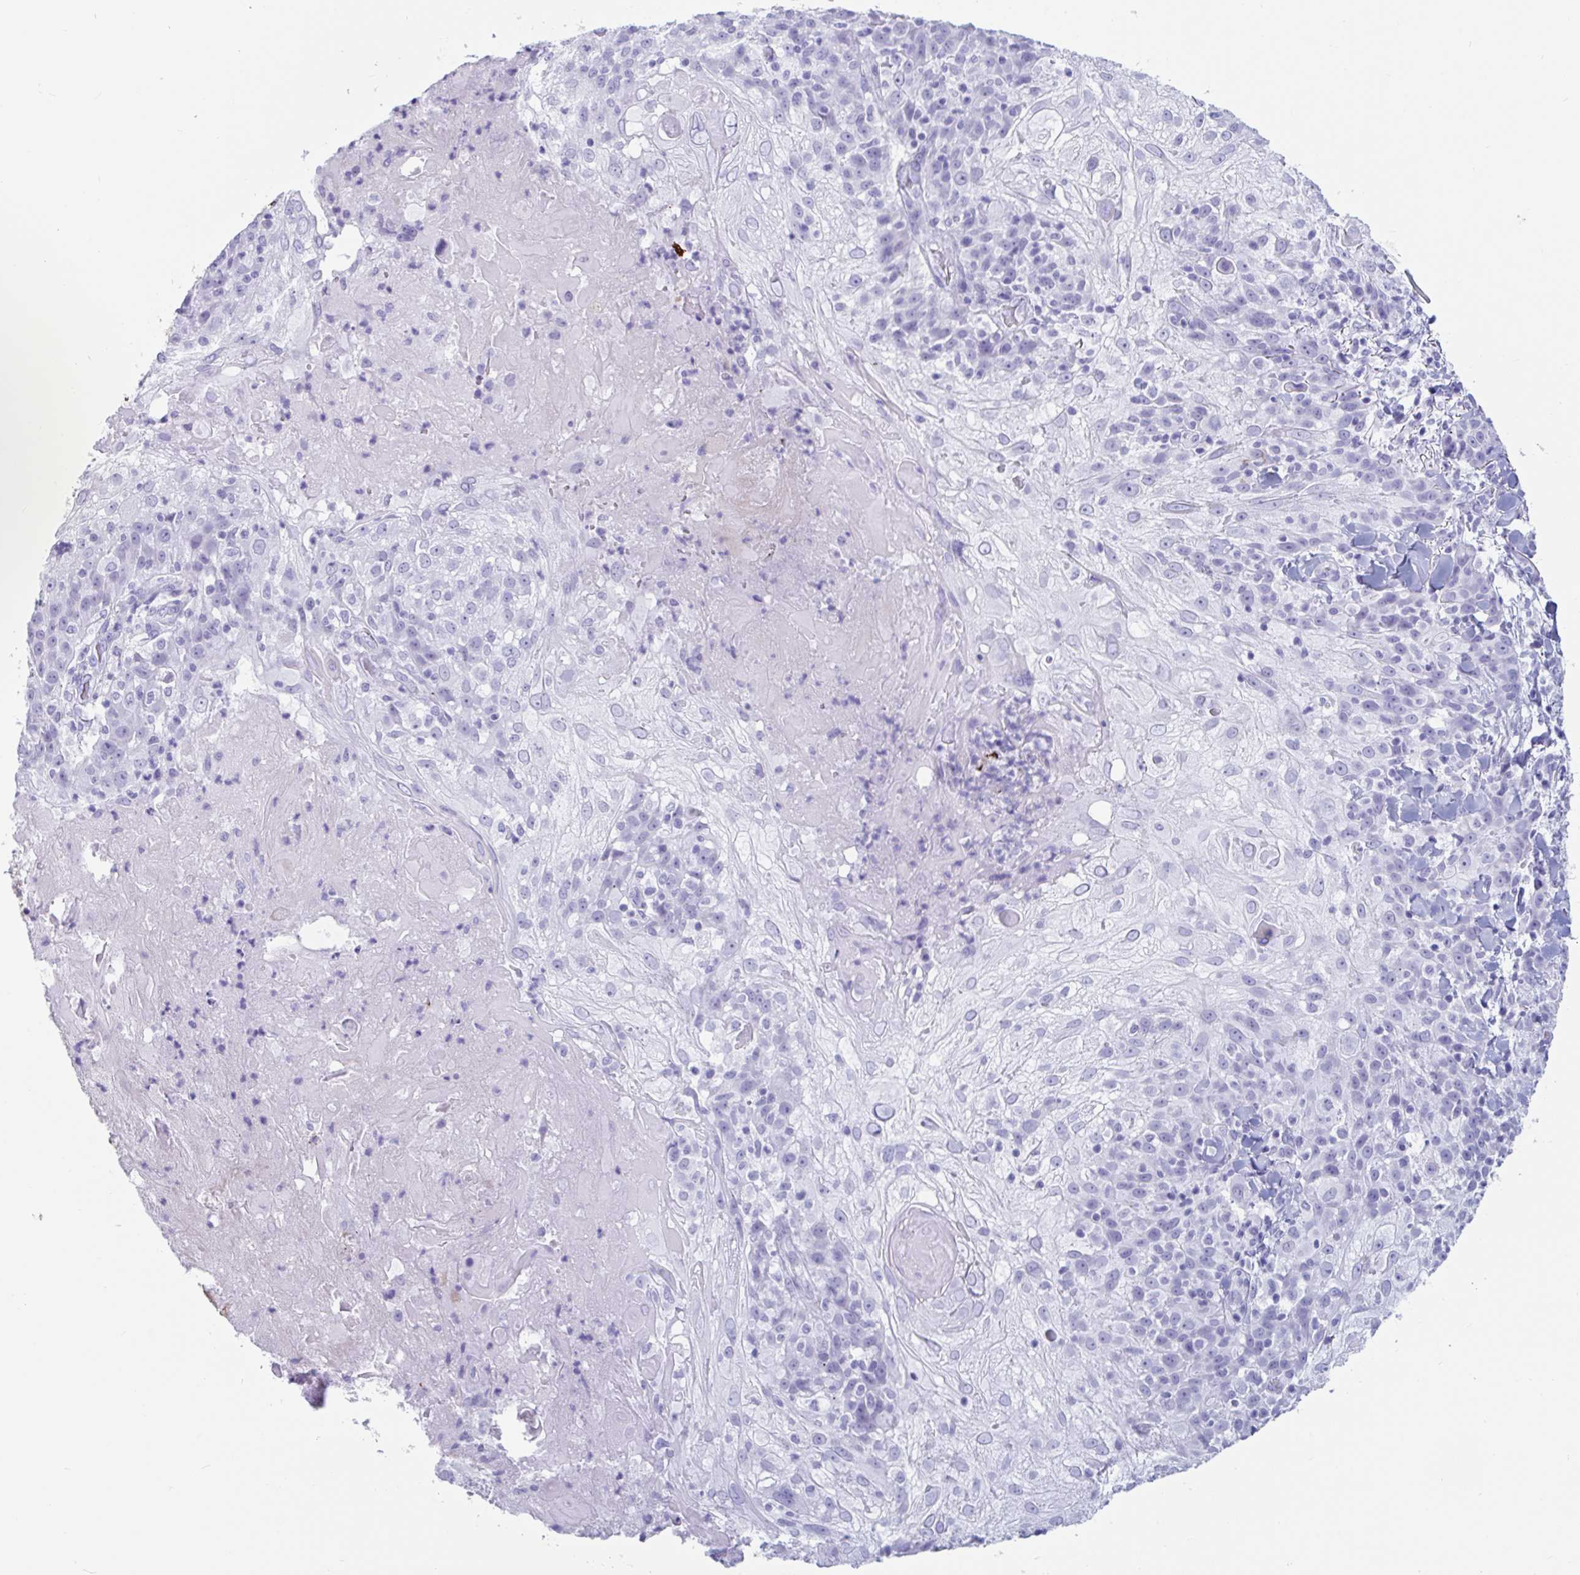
{"staining": {"intensity": "negative", "quantity": "none", "location": "none"}, "tissue": "skin cancer", "cell_type": "Tumor cells", "image_type": "cancer", "snomed": [{"axis": "morphology", "description": "Normal tissue, NOS"}, {"axis": "morphology", "description": "Squamous cell carcinoma, NOS"}, {"axis": "topography", "description": "Skin"}], "caption": "DAB (3,3'-diaminobenzidine) immunohistochemical staining of squamous cell carcinoma (skin) reveals no significant positivity in tumor cells.", "gene": "GKN2", "patient": {"sex": "female", "age": 83}}